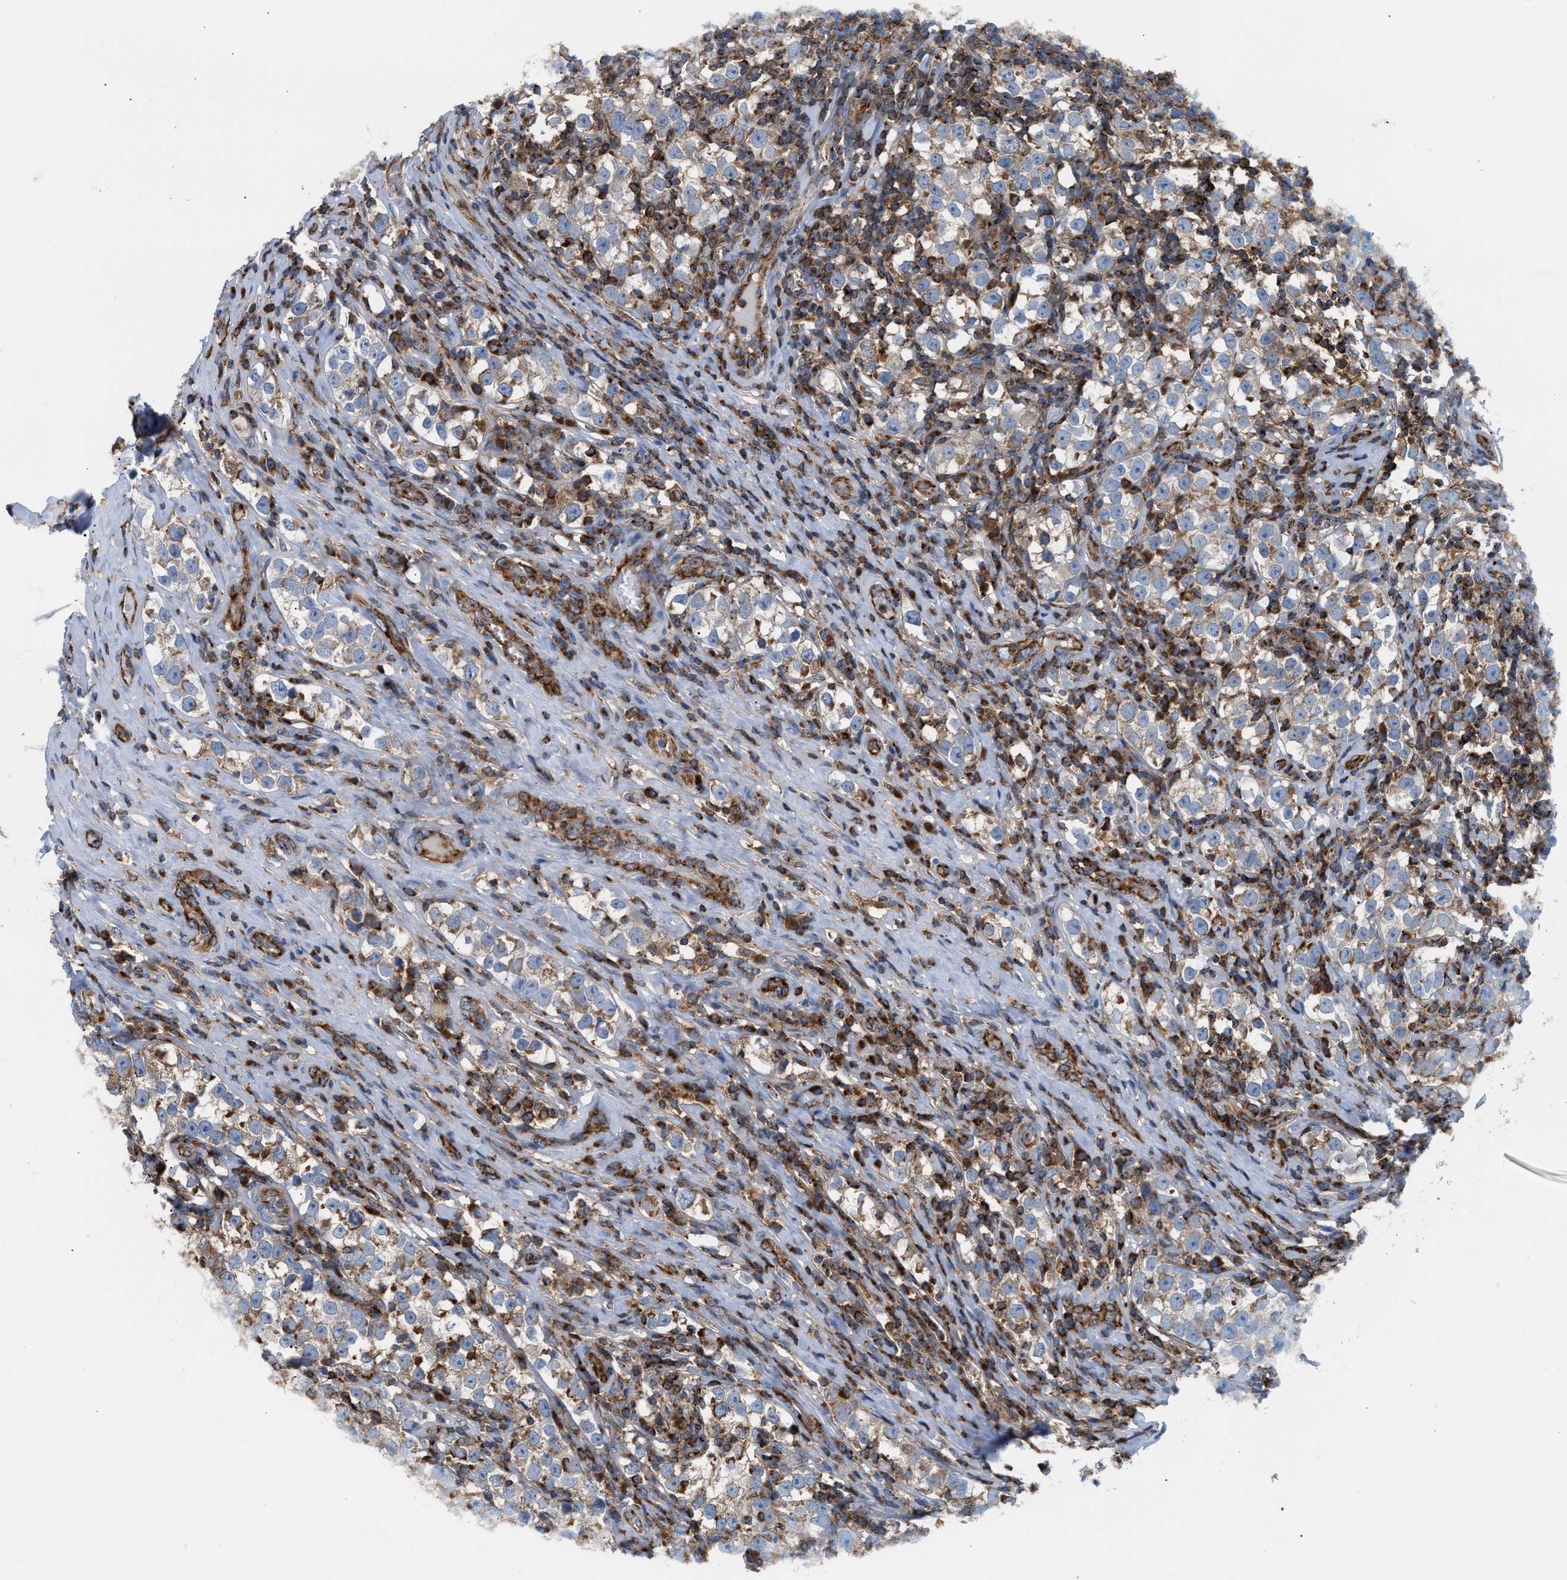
{"staining": {"intensity": "weak", "quantity": "<25%", "location": "cytoplasmic/membranous"}, "tissue": "testis cancer", "cell_type": "Tumor cells", "image_type": "cancer", "snomed": [{"axis": "morphology", "description": "Normal tissue, NOS"}, {"axis": "morphology", "description": "Seminoma, NOS"}, {"axis": "topography", "description": "Testis"}], "caption": "IHC histopathology image of testis seminoma stained for a protein (brown), which displays no positivity in tumor cells.", "gene": "TBC1D15", "patient": {"sex": "male", "age": 43}}